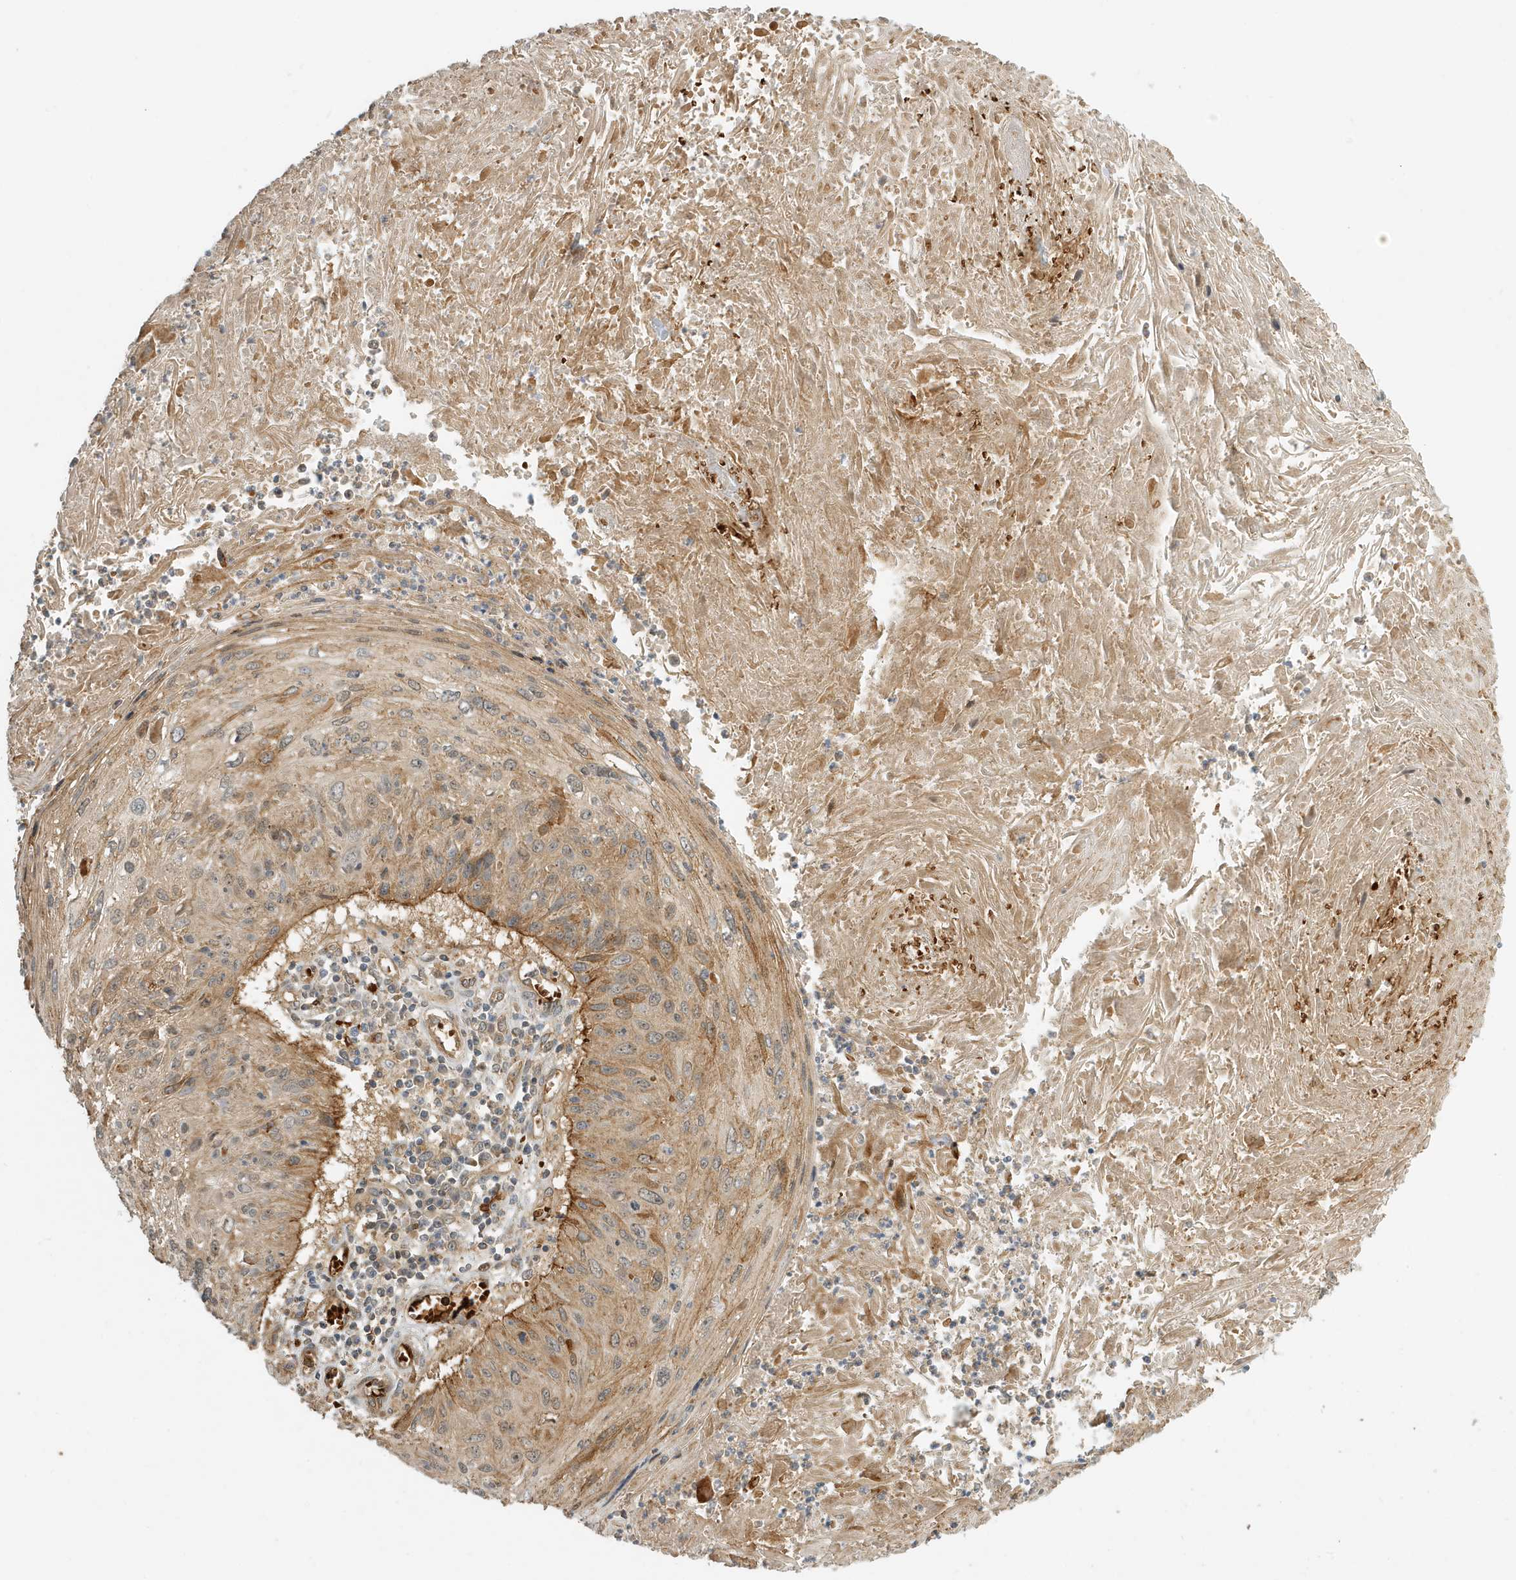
{"staining": {"intensity": "moderate", "quantity": ">75%", "location": "cytoplasmic/membranous"}, "tissue": "cervical cancer", "cell_type": "Tumor cells", "image_type": "cancer", "snomed": [{"axis": "morphology", "description": "Squamous cell carcinoma, NOS"}, {"axis": "topography", "description": "Cervix"}], "caption": "This image demonstrates immunohistochemistry staining of cervical cancer, with medium moderate cytoplasmic/membranous expression in about >75% of tumor cells.", "gene": "FYCO1", "patient": {"sex": "female", "age": 51}}